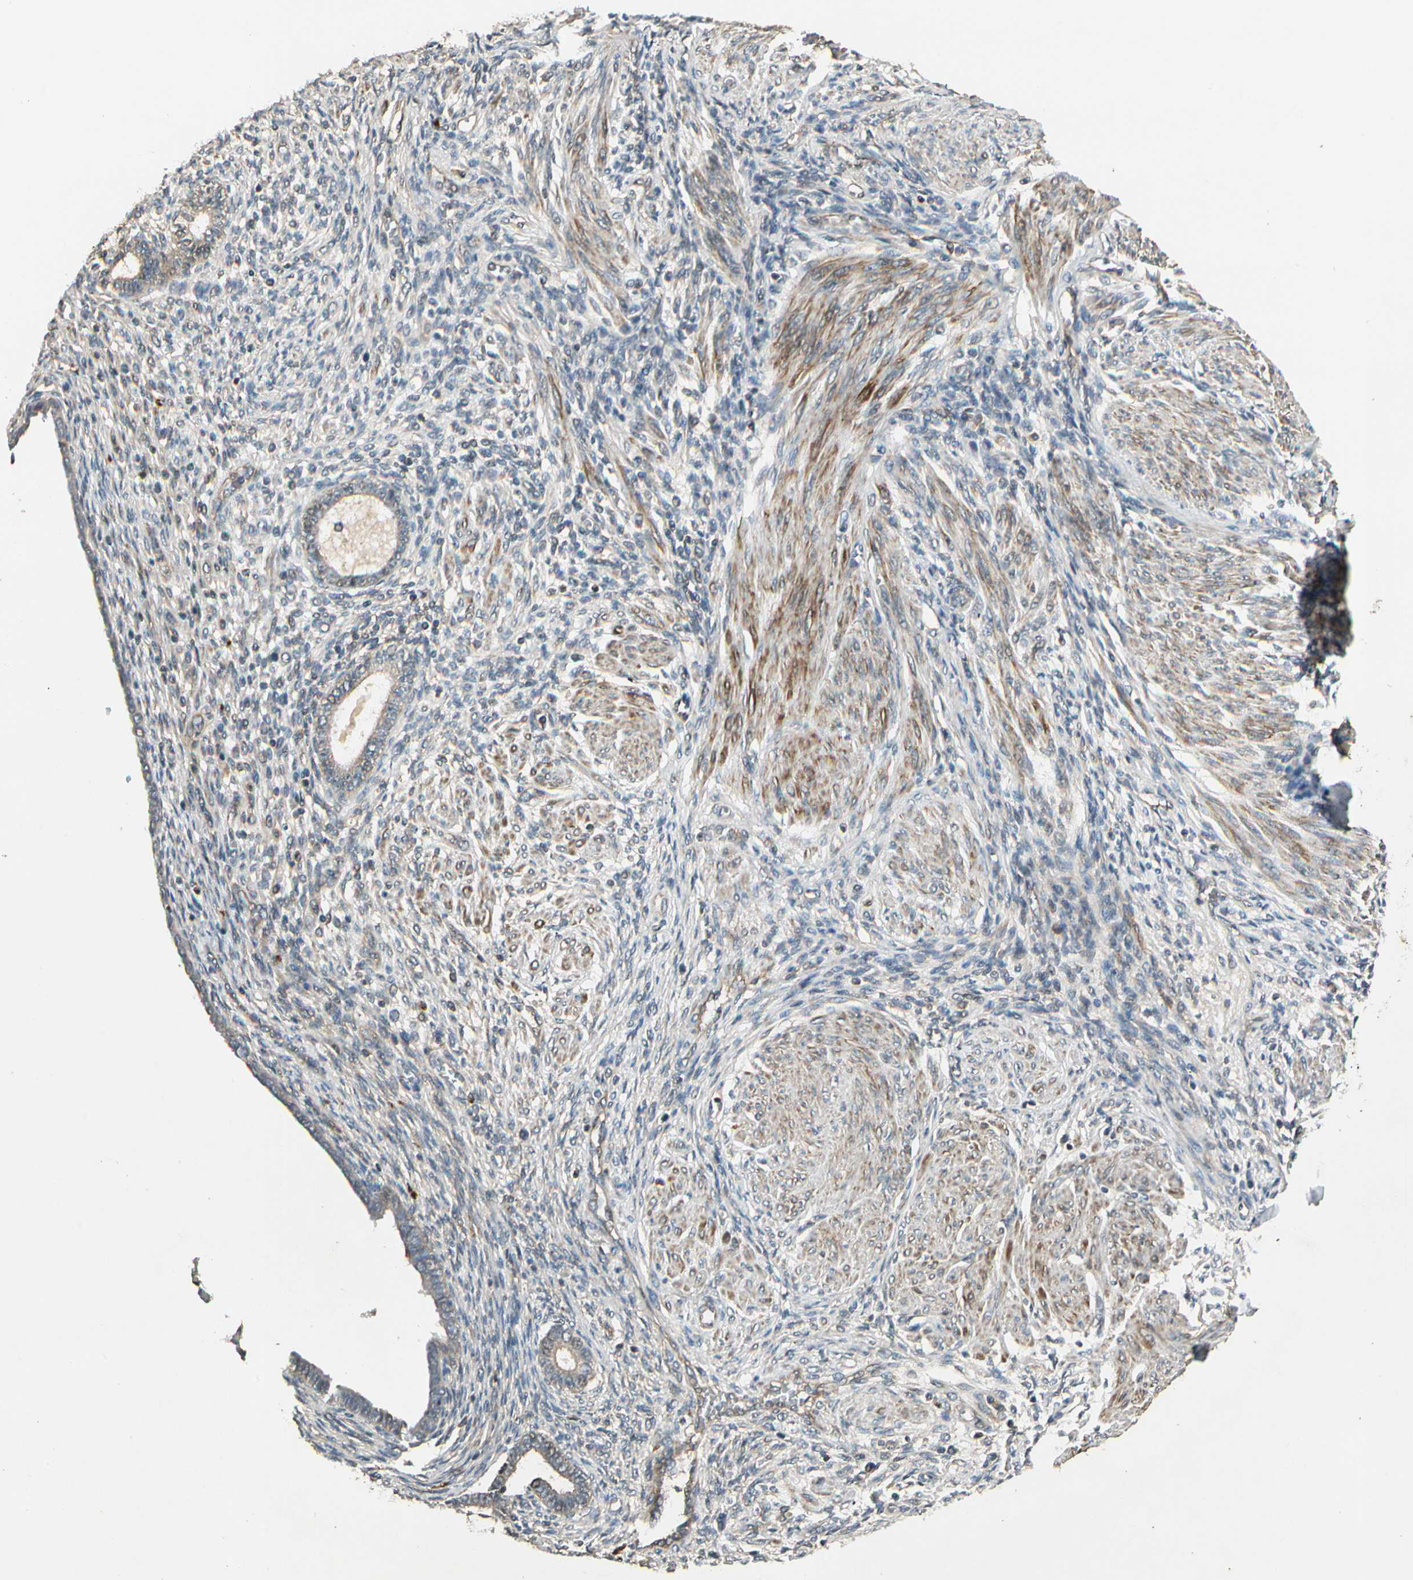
{"staining": {"intensity": "weak", "quantity": "<25%", "location": "cytoplasmic/membranous"}, "tissue": "endometrium", "cell_type": "Cells in endometrial stroma", "image_type": "normal", "snomed": [{"axis": "morphology", "description": "Normal tissue, NOS"}, {"axis": "topography", "description": "Endometrium"}], "caption": "Immunohistochemical staining of normal human endometrium displays no significant staining in cells in endometrial stroma.", "gene": "ACVR1", "patient": {"sex": "female", "age": 72}}